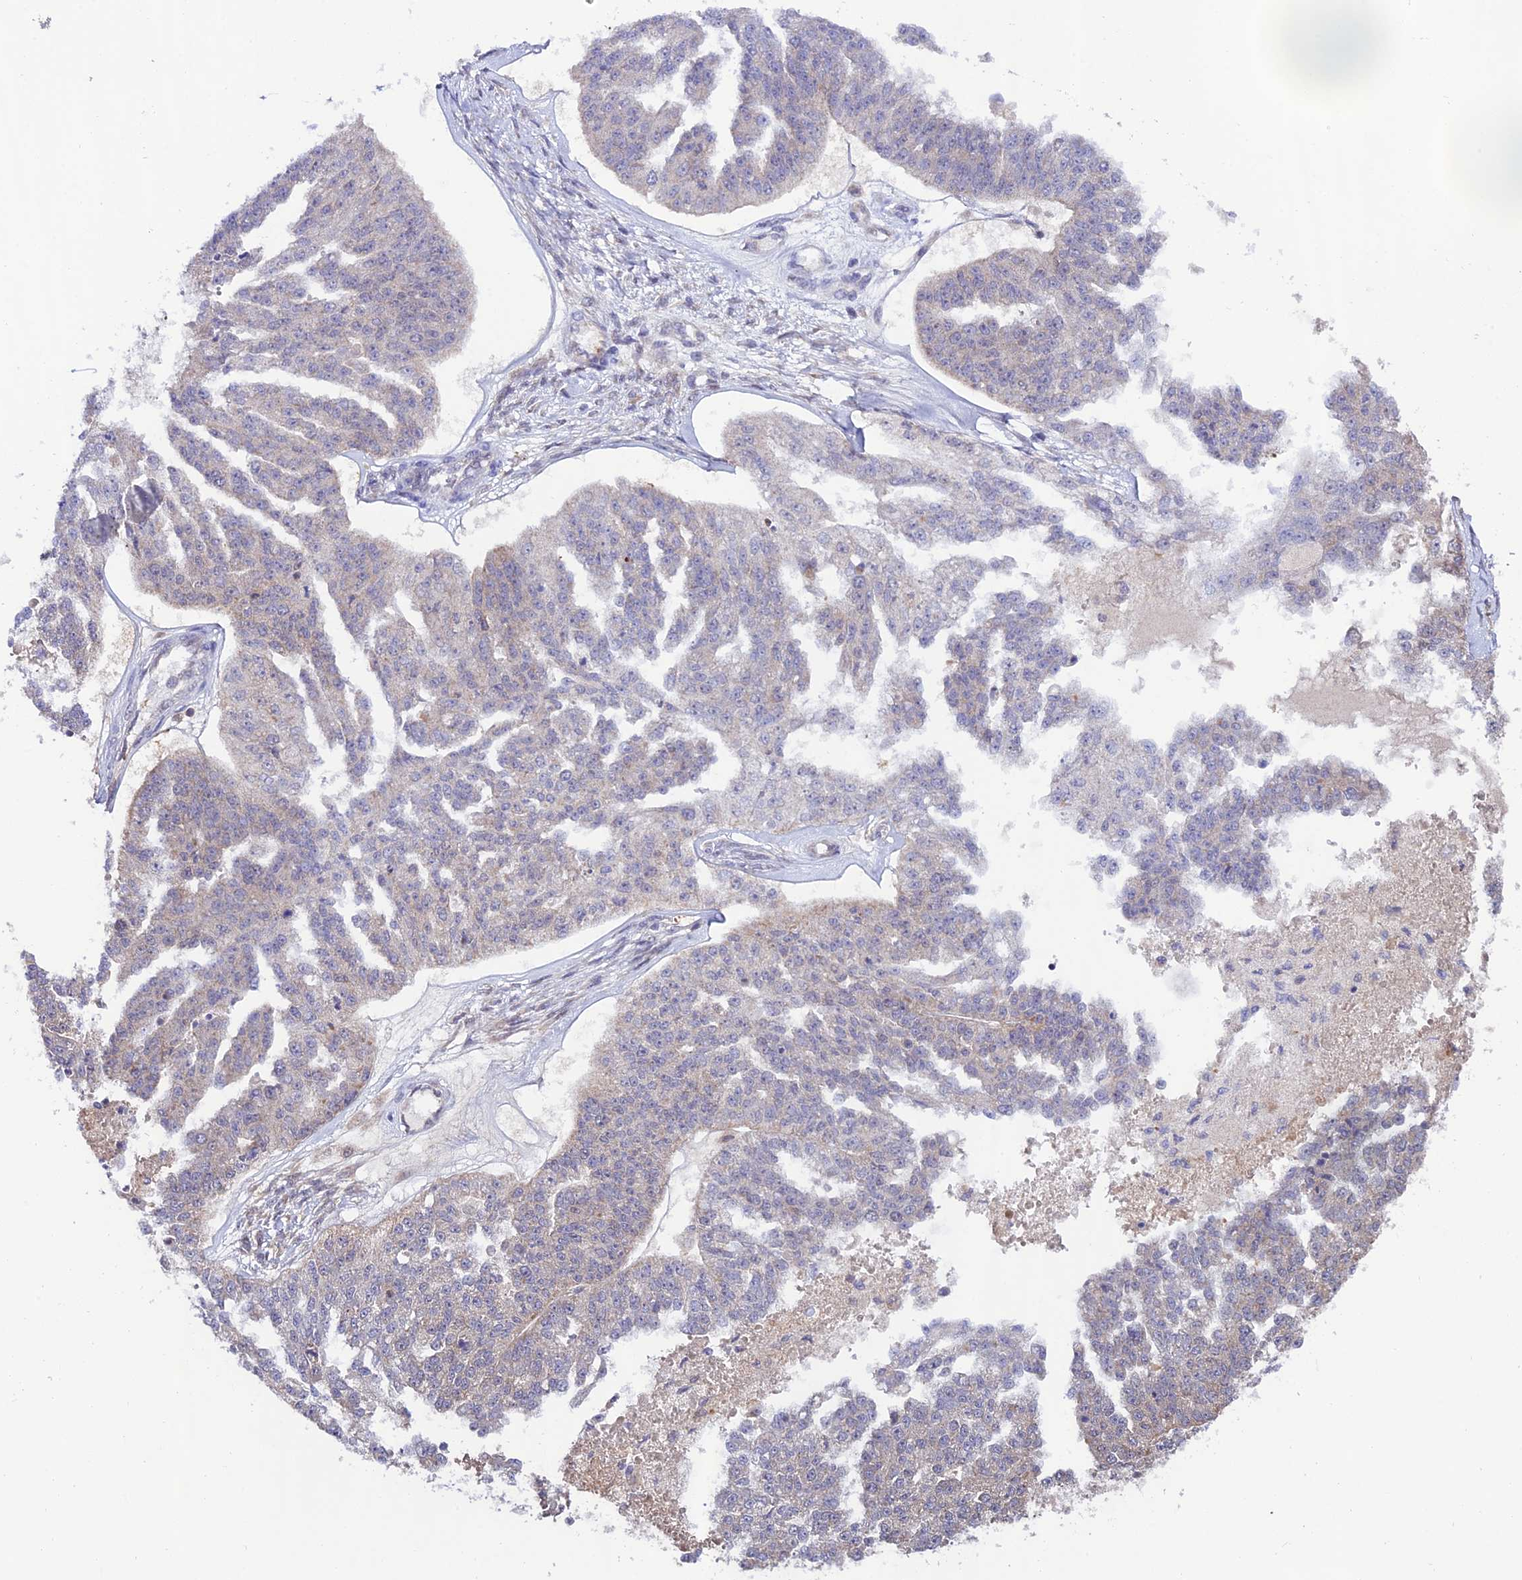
{"staining": {"intensity": "negative", "quantity": "none", "location": "none"}, "tissue": "ovarian cancer", "cell_type": "Tumor cells", "image_type": "cancer", "snomed": [{"axis": "morphology", "description": "Cystadenocarcinoma, serous, NOS"}, {"axis": "topography", "description": "Ovary"}], "caption": "The IHC photomicrograph has no significant expression in tumor cells of serous cystadenocarcinoma (ovarian) tissue. Brightfield microscopy of immunohistochemistry stained with DAB (brown) and hematoxylin (blue), captured at high magnification.", "gene": "TRIM40", "patient": {"sex": "female", "age": 58}}